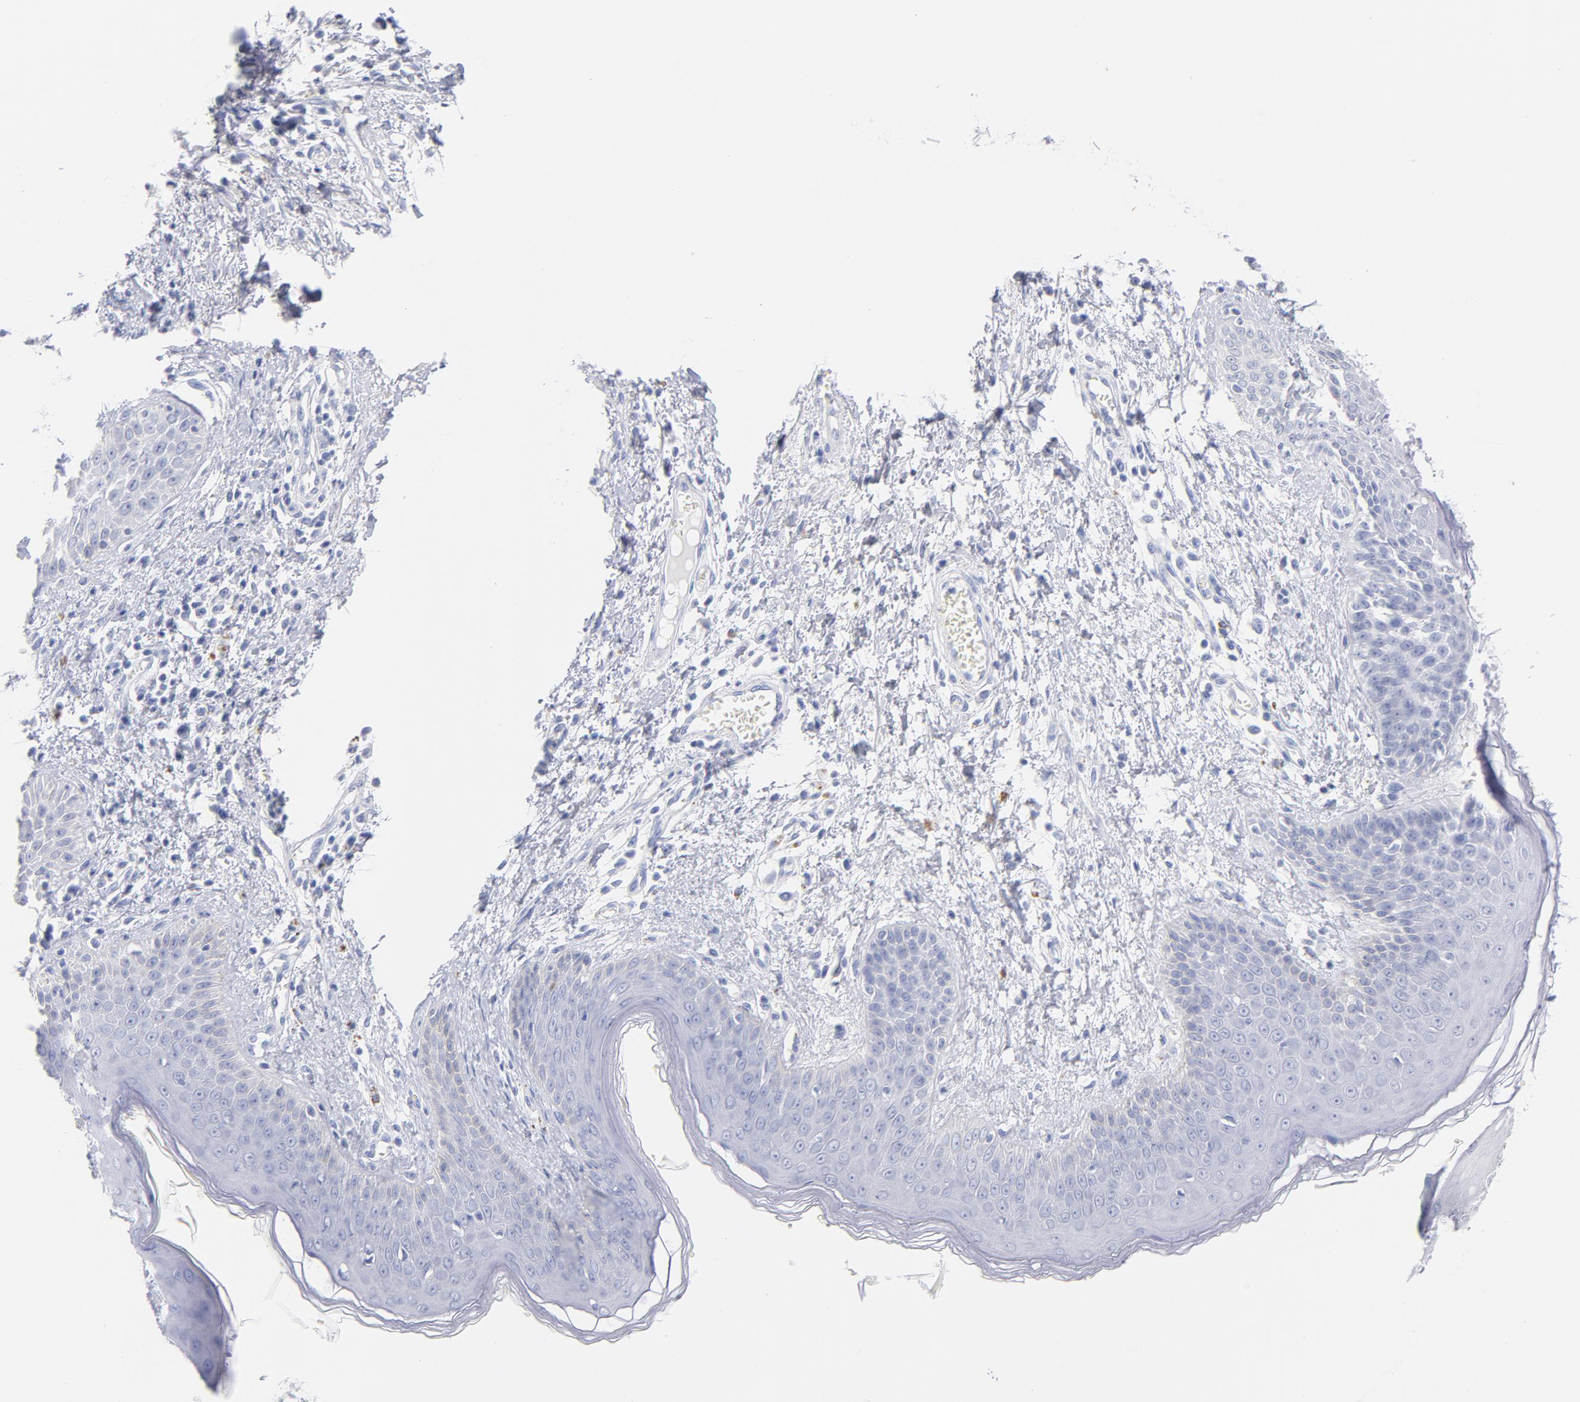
{"staining": {"intensity": "negative", "quantity": "none", "location": "none"}, "tissue": "skin cancer", "cell_type": "Tumor cells", "image_type": "cancer", "snomed": [{"axis": "morphology", "description": "Basal cell carcinoma"}, {"axis": "topography", "description": "Skin"}], "caption": "This is an immunohistochemistry micrograph of human basal cell carcinoma (skin). There is no staining in tumor cells.", "gene": "SCGN", "patient": {"sex": "female", "age": 64}}